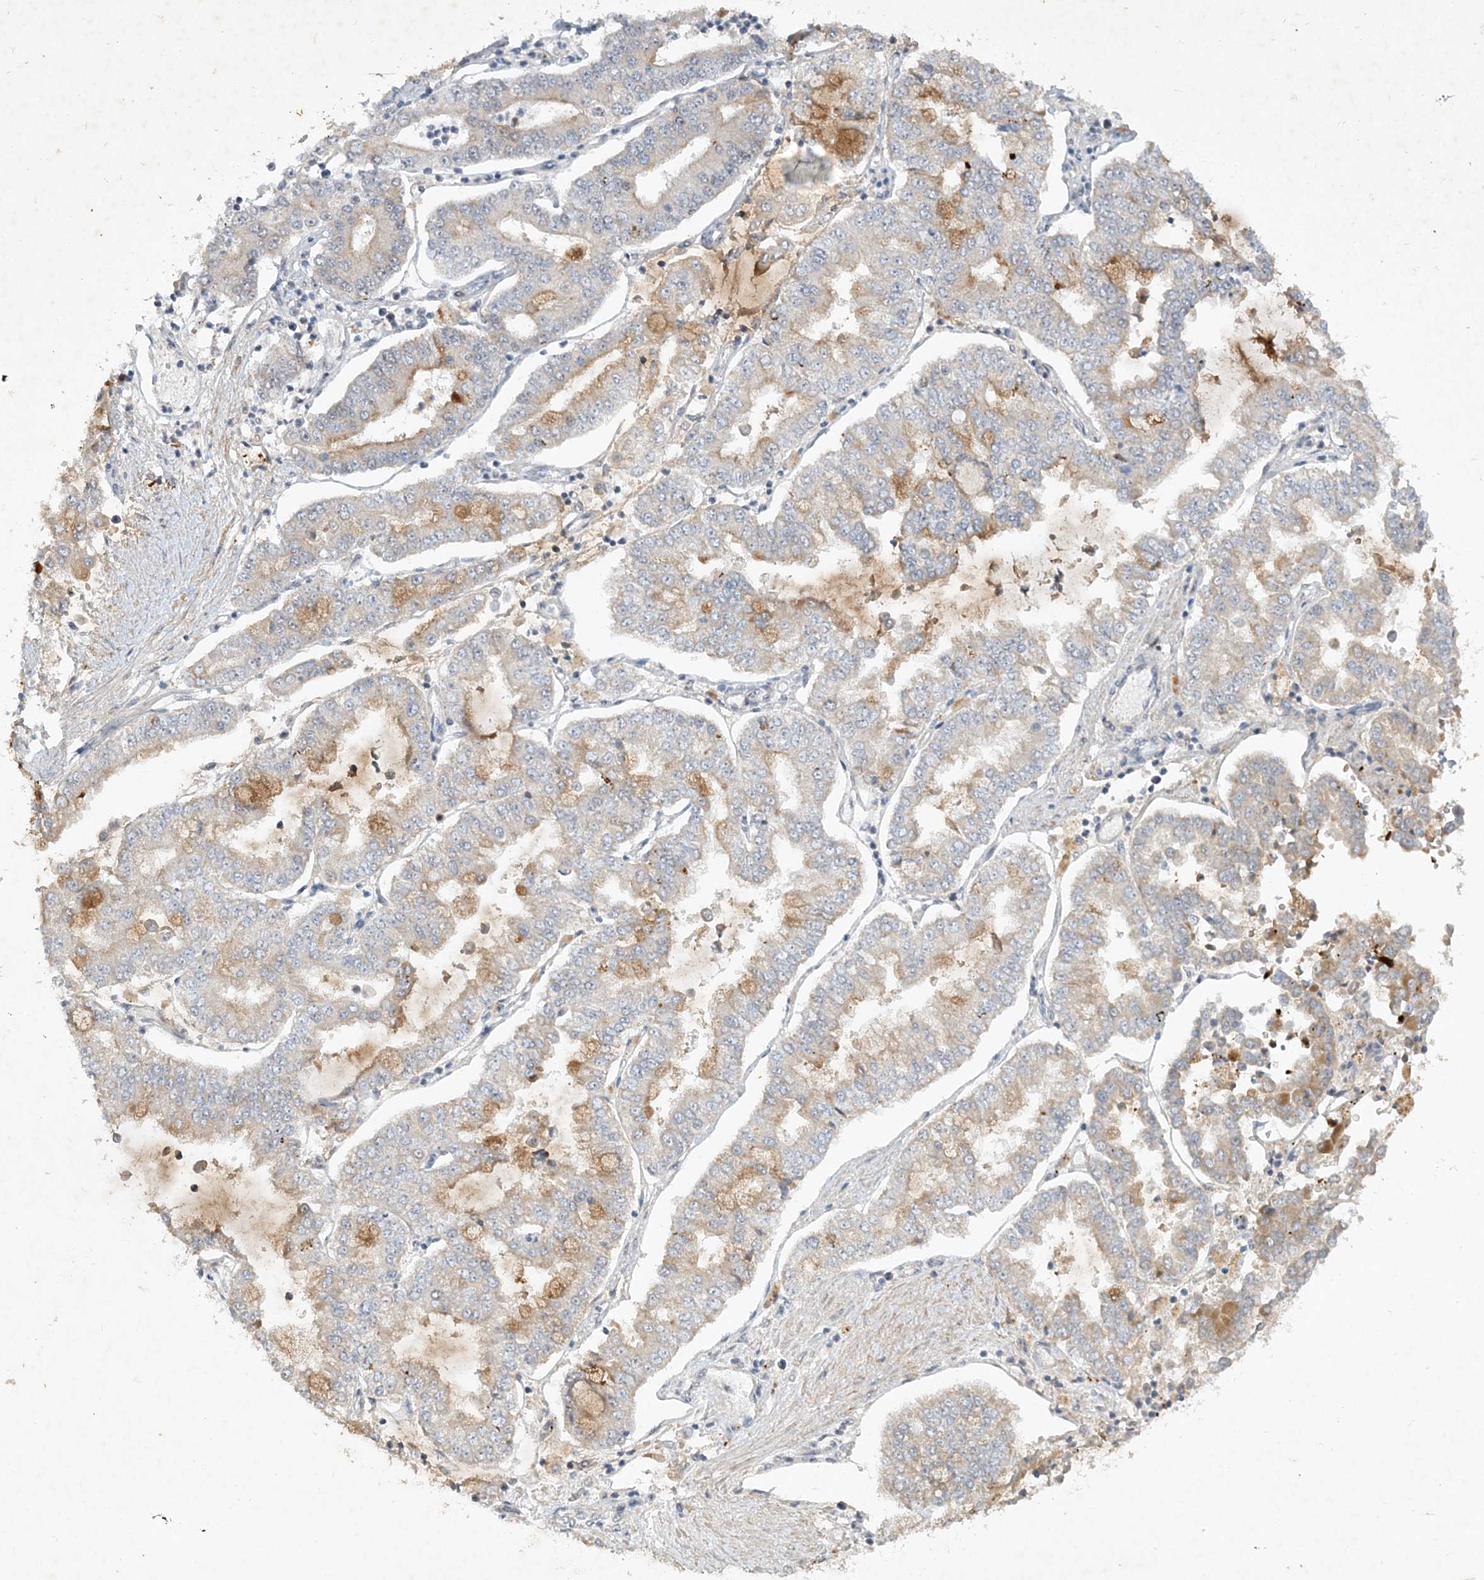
{"staining": {"intensity": "moderate", "quantity": "<25%", "location": "cytoplasmic/membranous"}, "tissue": "stomach cancer", "cell_type": "Tumor cells", "image_type": "cancer", "snomed": [{"axis": "morphology", "description": "Adenocarcinoma, NOS"}, {"axis": "topography", "description": "Stomach"}], "caption": "Immunohistochemical staining of human stomach cancer displays low levels of moderate cytoplasmic/membranous expression in about <25% of tumor cells.", "gene": "THG1L", "patient": {"sex": "male", "age": 76}}